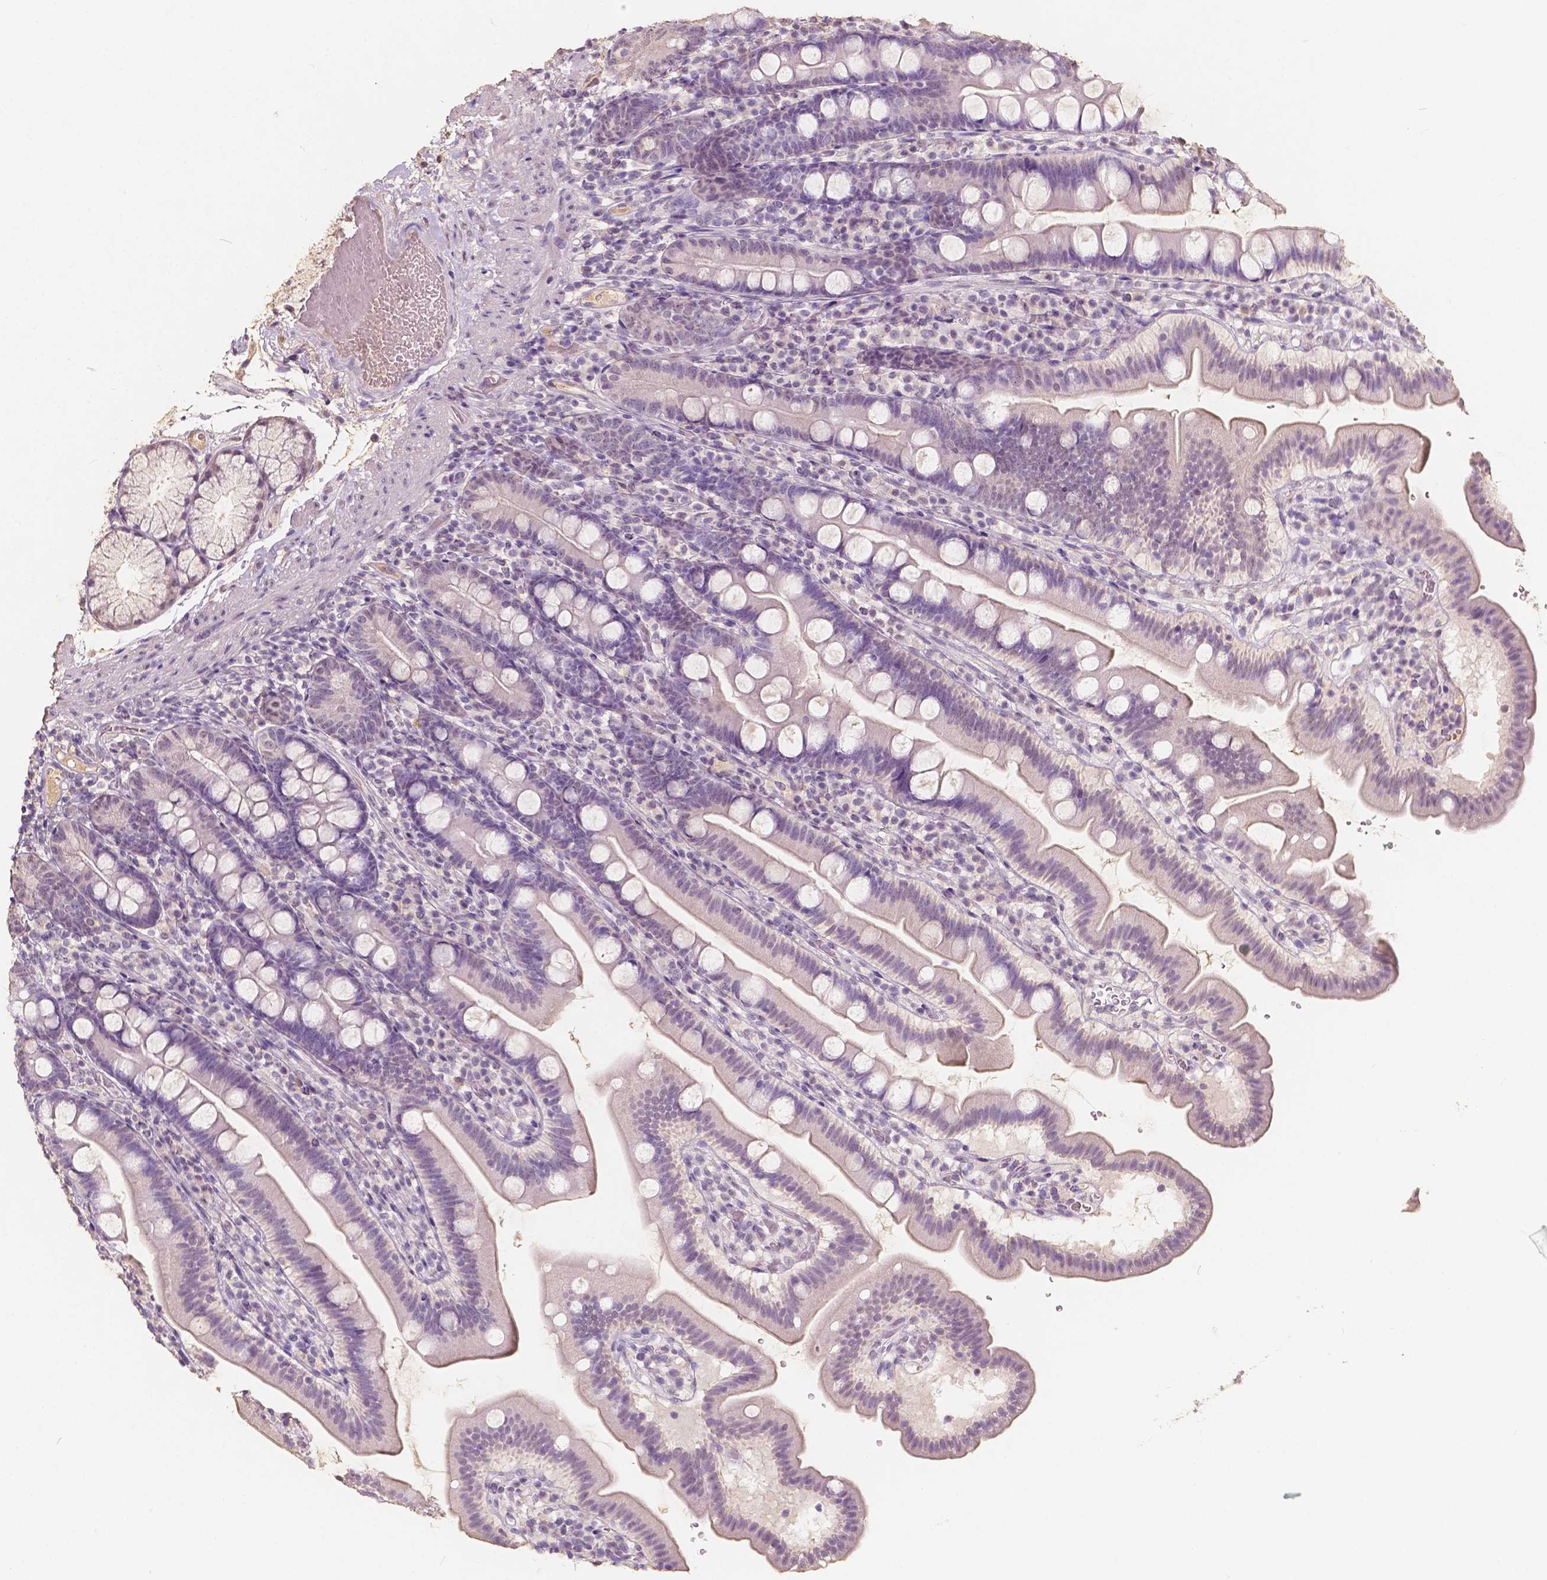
{"staining": {"intensity": "negative", "quantity": "none", "location": "none"}, "tissue": "duodenum", "cell_type": "Glandular cells", "image_type": "normal", "snomed": [{"axis": "morphology", "description": "Normal tissue, NOS"}, {"axis": "topography", "description": "Duodenum"}], "caption": "Duodenum stained for a protein using IHC demonstrates no expression glandular cells.", "gene": "SOX15", "patient": {"sex": "female", "age": 67}}